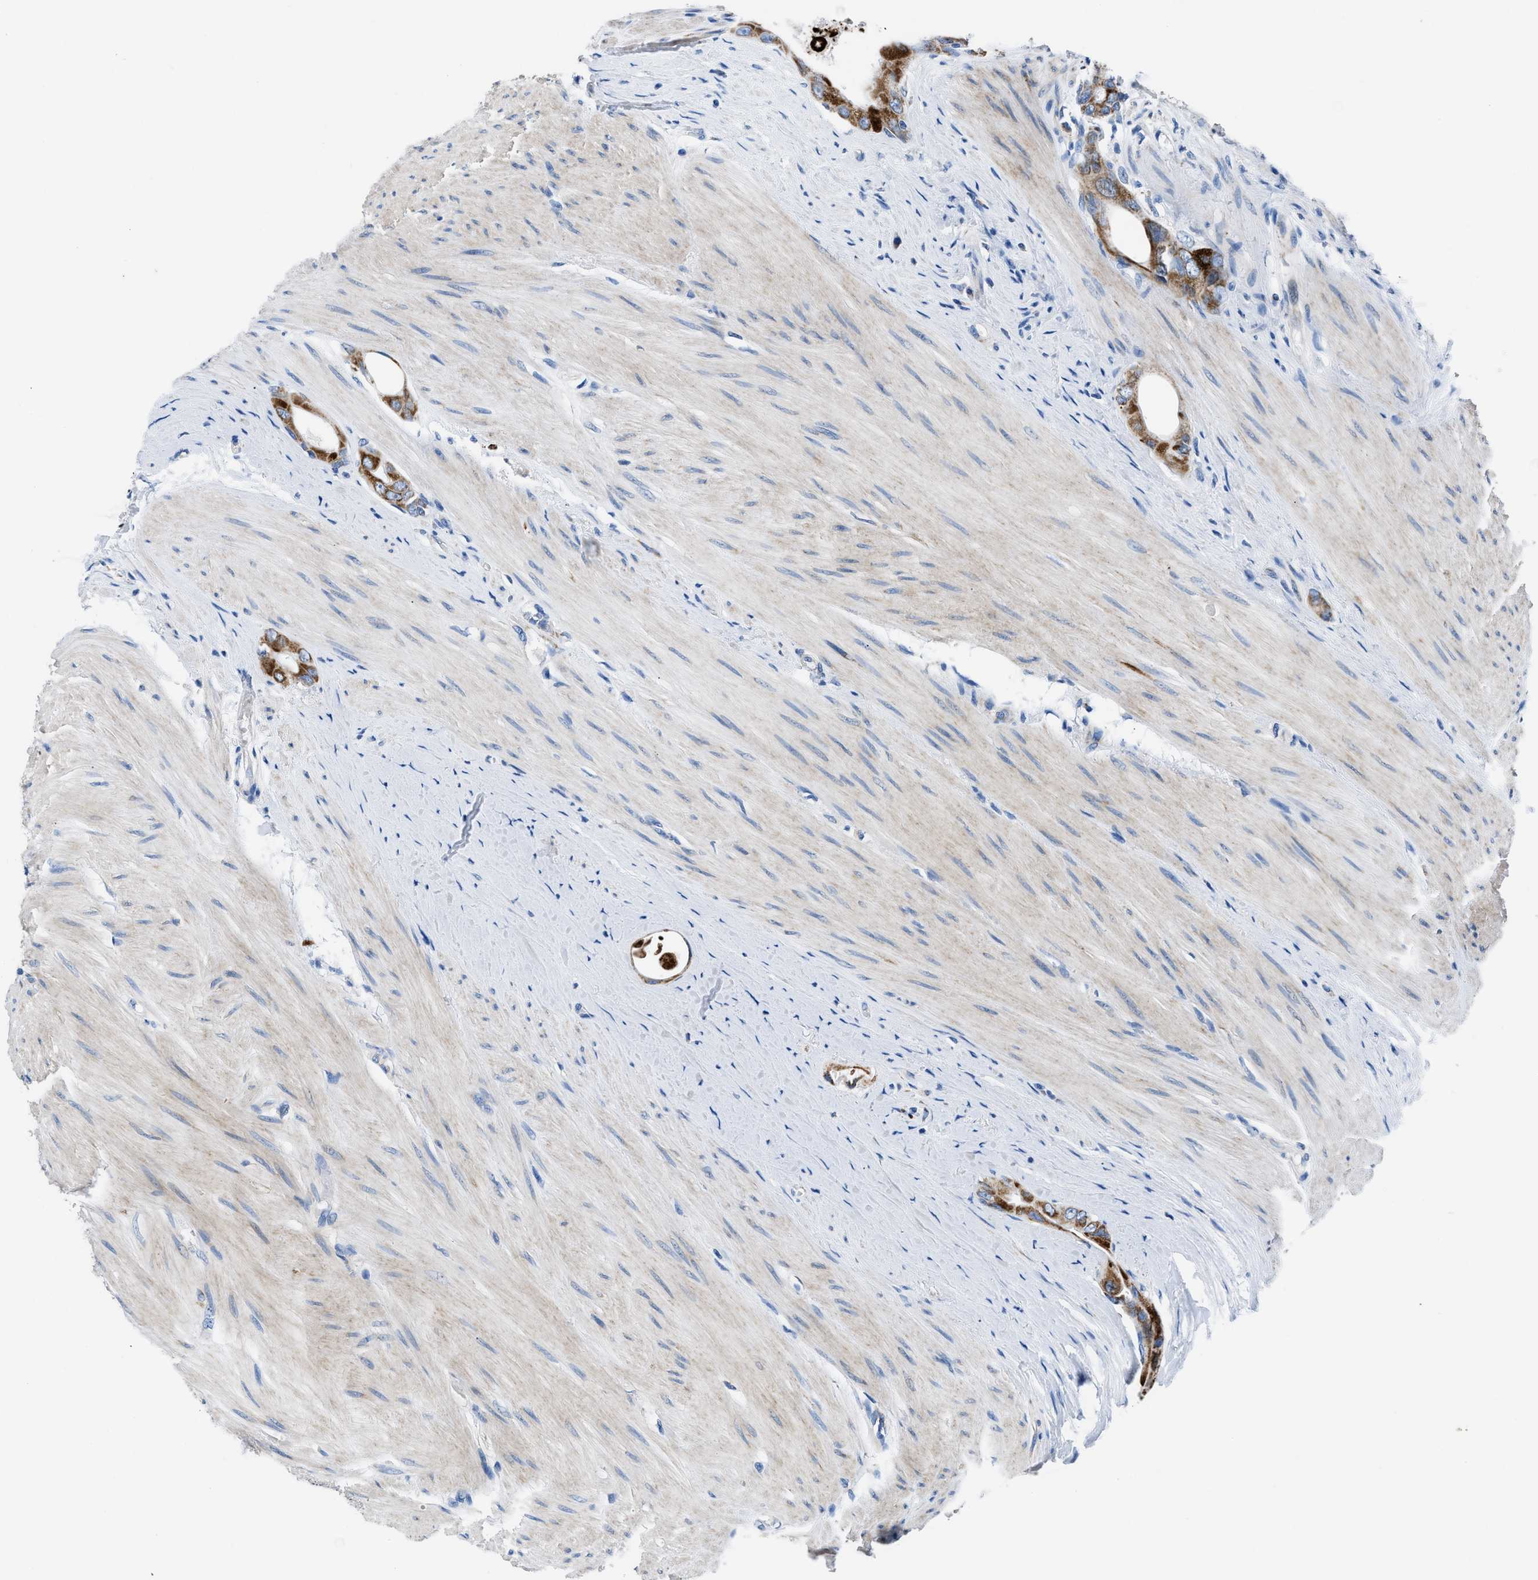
{"staining": {"intensity": "strong", "quantity": ">75%", "location": "cytoplasmic/membranous"}, "tissue": "colorectal cancer", "cell_type": "Tumor cells", "image_type": "cancer", "snomed": [{"axis": "morphology", "description": "Adenocarcinoma, NOS"}, {"axis": "topography", "description": "Rectum"}], "caption": "Tumor cells demonstrate high levels of strong cytoplasmic/membranous staining in approximately >75% of cells in human colorectal cancer (adenocarcinoma). The staining is performed using DAB brown chromogen to label protein expression. The nuclei are counter-stained blue using hematoxylin.", "gene": "ZDHHC3", "patient": {"sex": "male", "age": 51}}